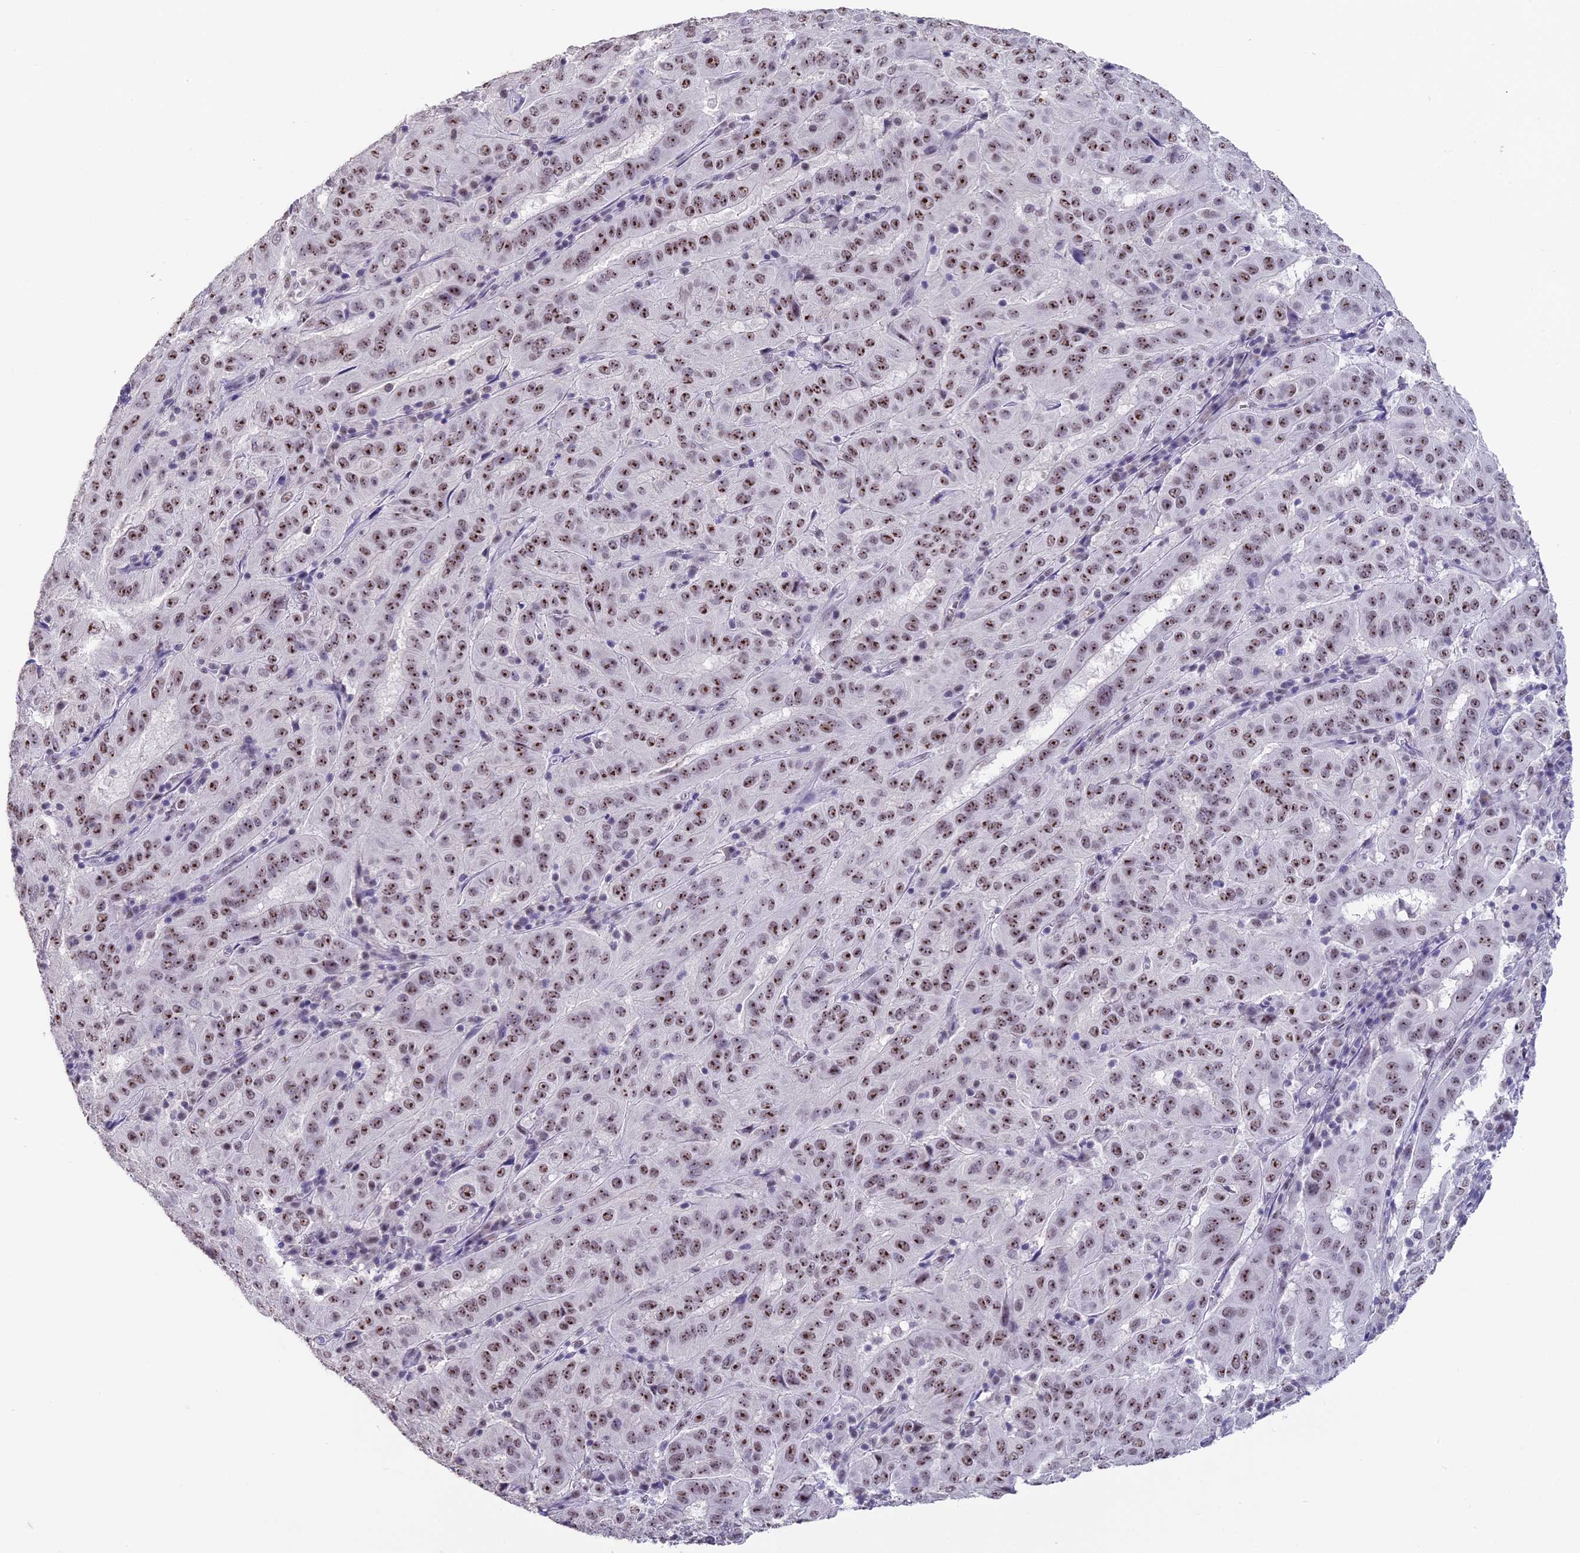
{"staining": {"intensity": "strong", "quantity": ">75%", "location": "nuclear"}, "tissue": "pancreatic cancer", "cell_type": "Tumor cells", "image_type": "cancer", "snomed": [{"axis": "morphology", "description": "Adenocarcinoma, NOS"}, {"axis": "topography", "description": "Pancreas"}], "caption": "IHC histopathology image of pancreatic cancer stained for a protein (brown), which shows high levels of strong nuclear staining in about >75% of tumor cells.", "gene": "SETD2", "patient": {"sex": "male", "age": 63}}